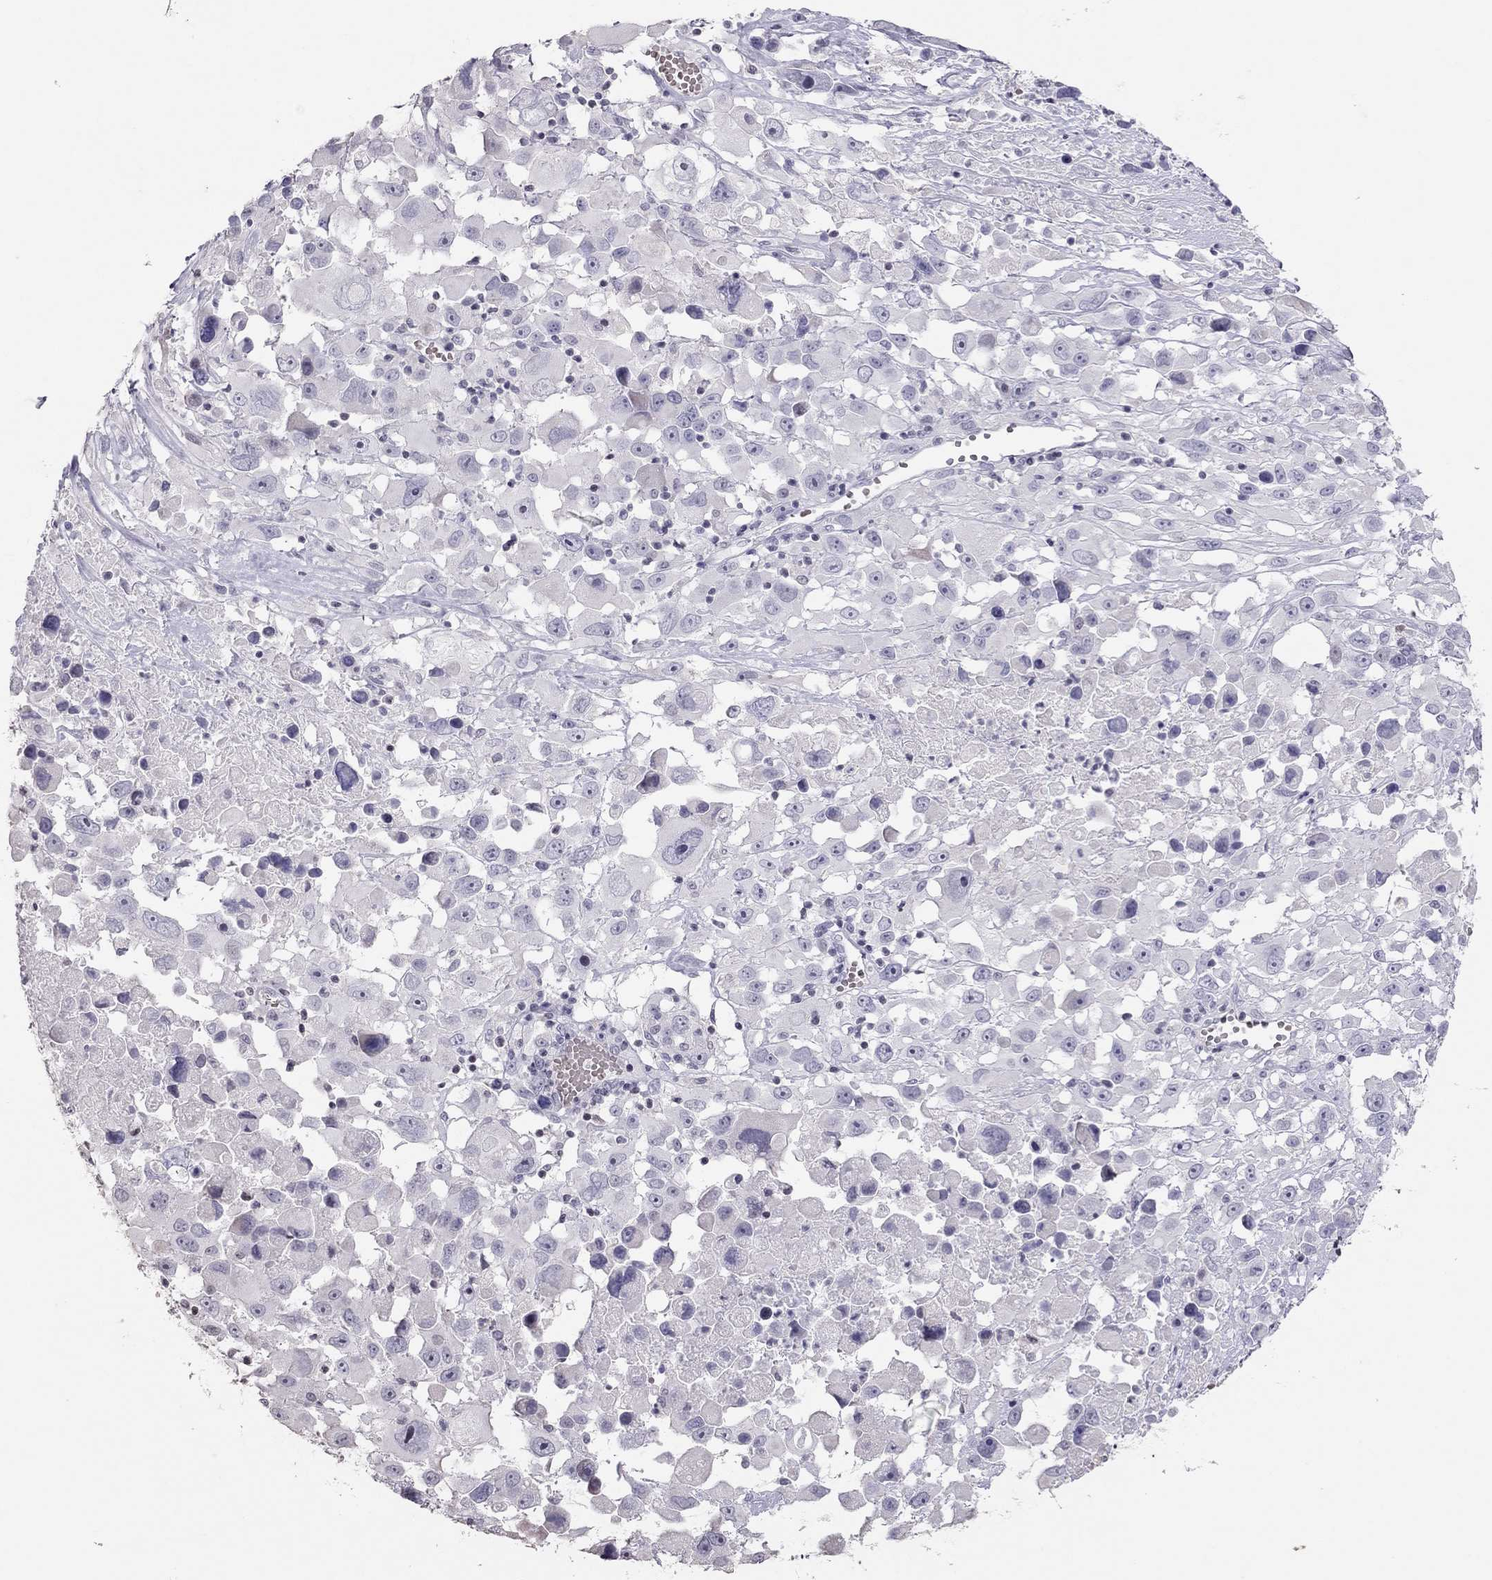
{"staining": {"intensity": "negative", "quantity": "none", "location": "none"}, "tissue": "melanoma", "cell_type": "Tumor cells", "image_type": "cancer", "snomed": [{"axis": "morphology", "description": "Malignant melanoma, Metastatic site"}, {"axis": "topography", "description": "Soft tissue"}], "caption": "An image of human malignant melanoma (metastatic site) is negative for staining in tumor cells.", "gene": "TSHB", "patient": {"sex": "male", "age": 50}}